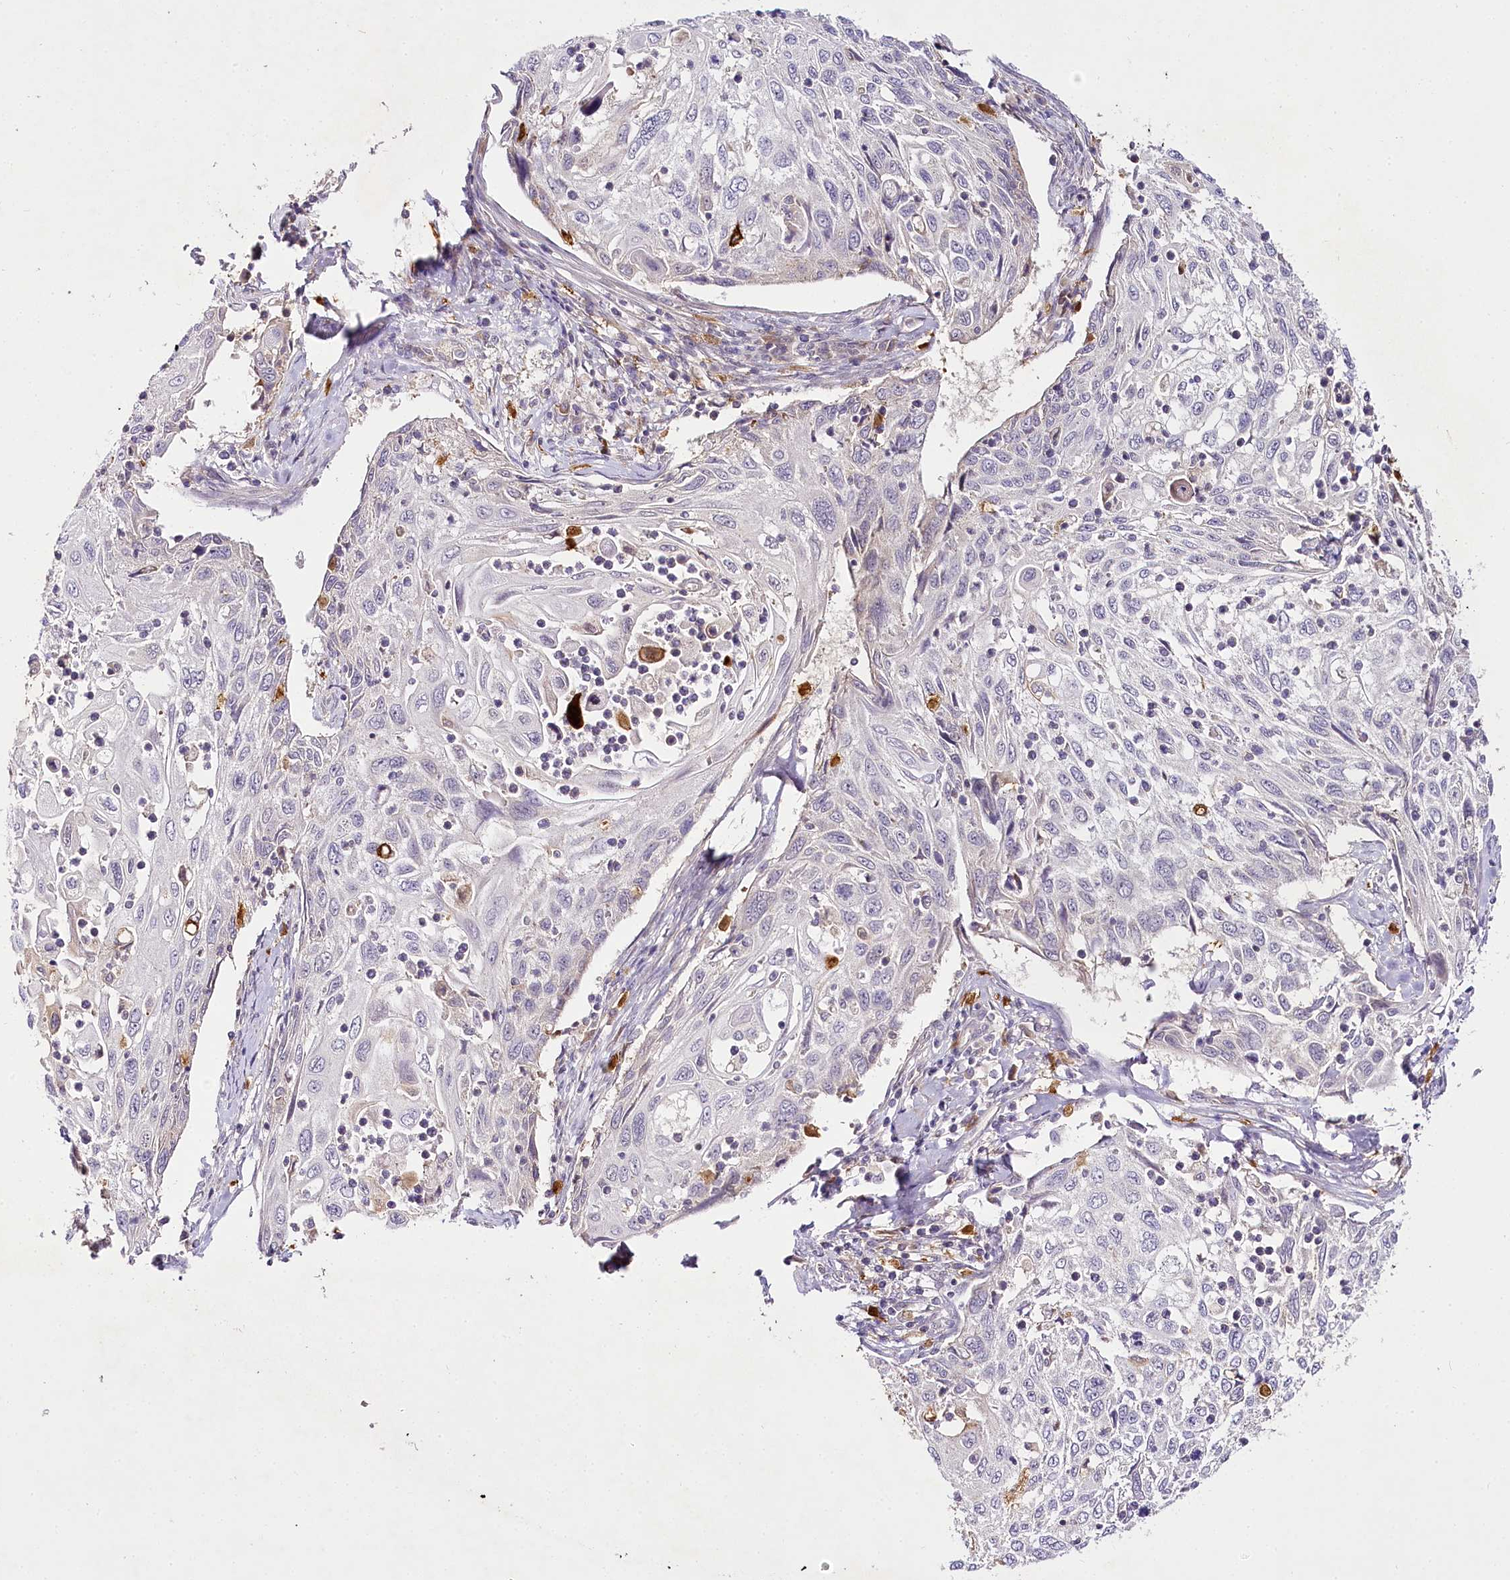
{"staining": {"intensity": "negative", "quantity": "none", "location": "none"}, "tissue": "cervical cancer", "cell_type": "Tumor cells", "image_type": "cancer", "snomed": [{"axis": "morphology", "description": "Squamous cell carcinoma, NOS"}, {"axis": "topography", "description": "Cervix"}], "caption": "A micrograph of cervical cancer (squamous cell carcinoma) stained for a protein demonstrates no brown staining in tumor cells.", "gene": "VWA5A", "patient": {"sex": "female", "age": 70}}